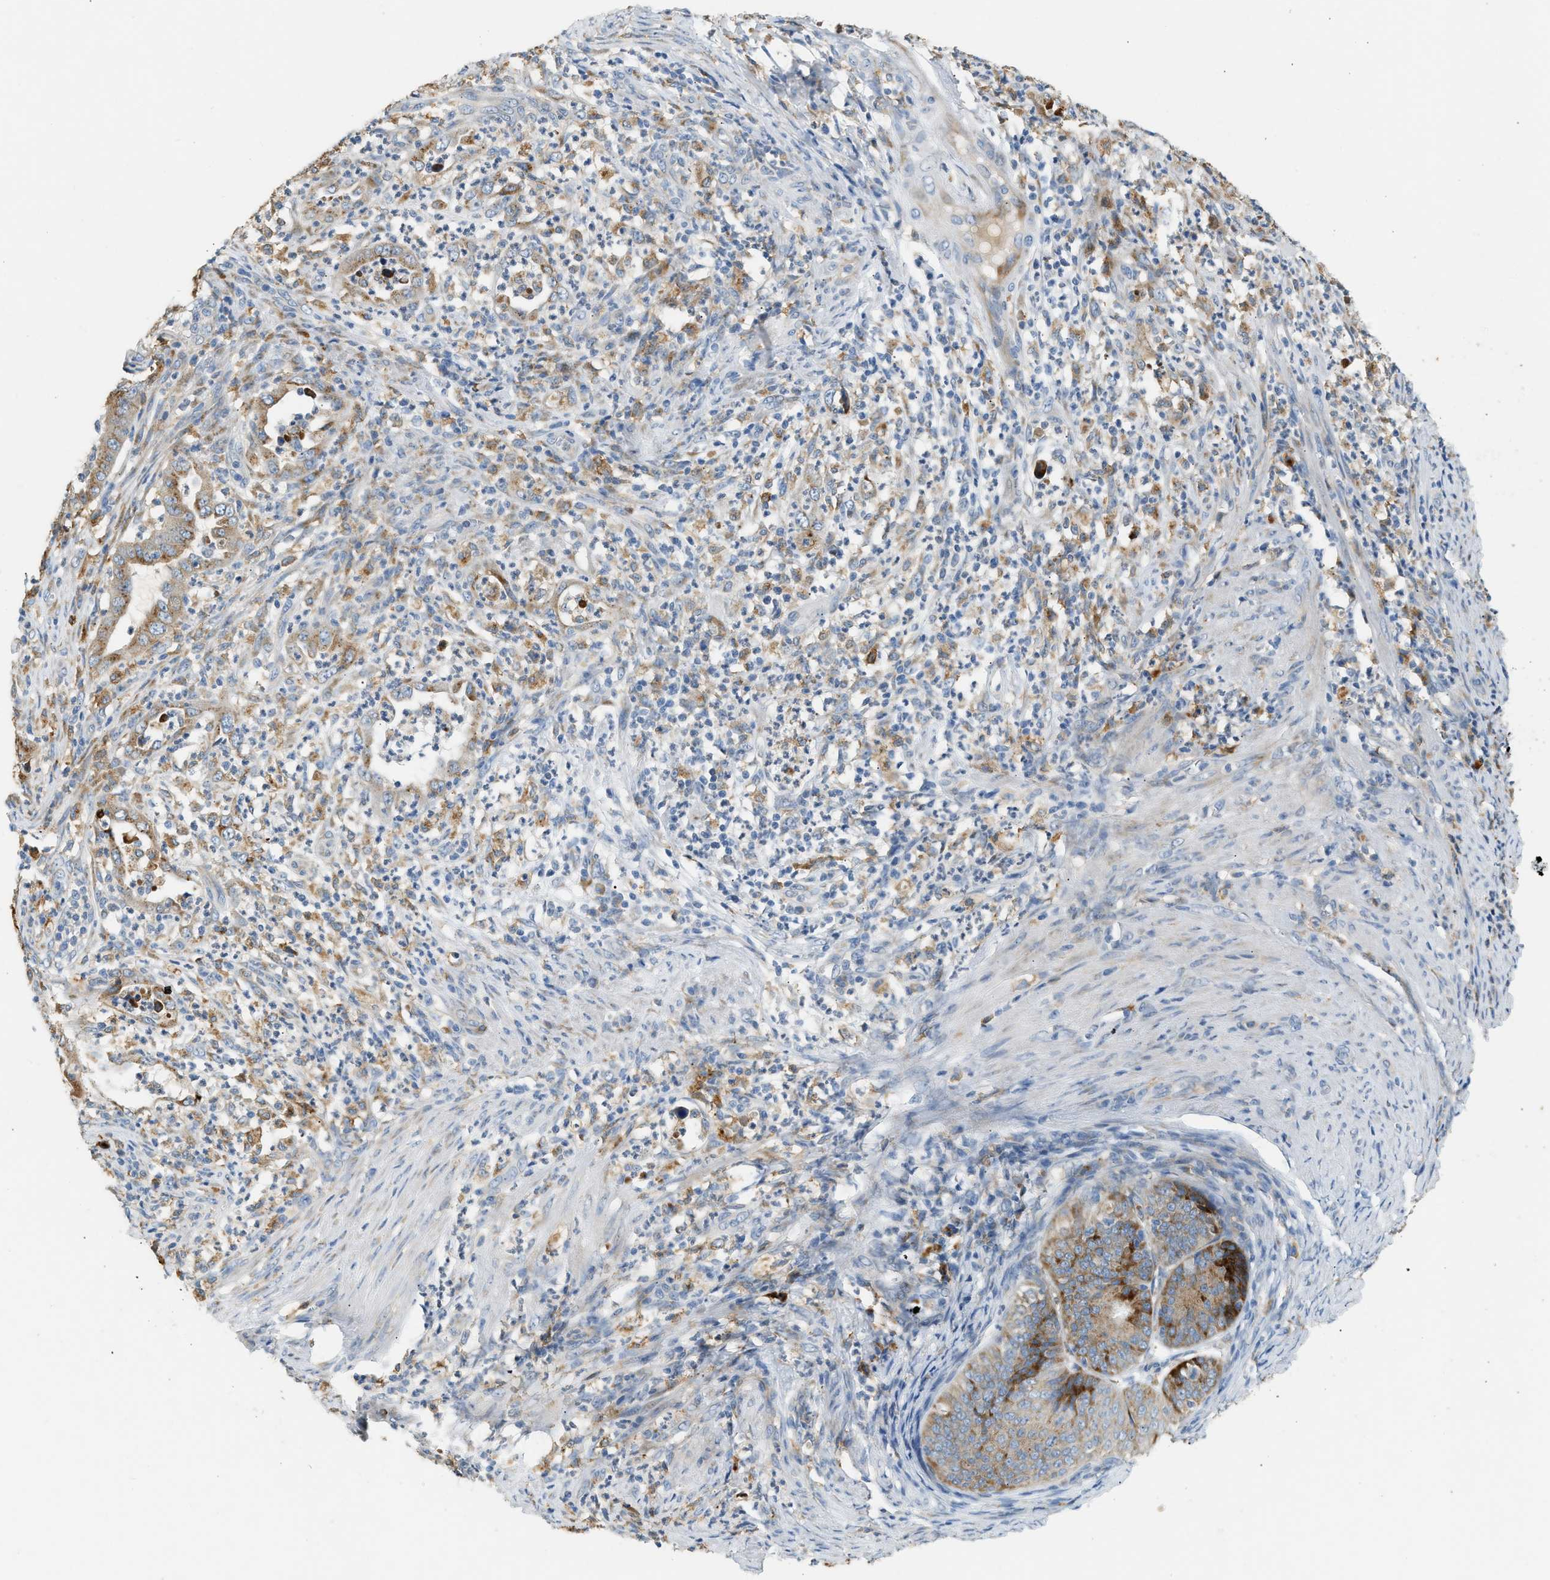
{"staining": {"intensity": "moderate", "quantity": ">75%", "location": "cytoplasmic/membranous"}, "tissue": "endometrial cancer", "cell_type": "Tumor cells", "image_type": "cancer", "snomed": [{"axis": "morphology", "description": "Adenocarcinoma, NOS"}, {"axis": "topography", "description": "Endometrium"}], "caption": "Brown immunohistochemical staining in human endometrial cancer displays moderate cytoplasmic/membranous positivity in about >75% of tumor cells.", "gene": "CTSB", "patient": {"sex": "female", "age": 70}}